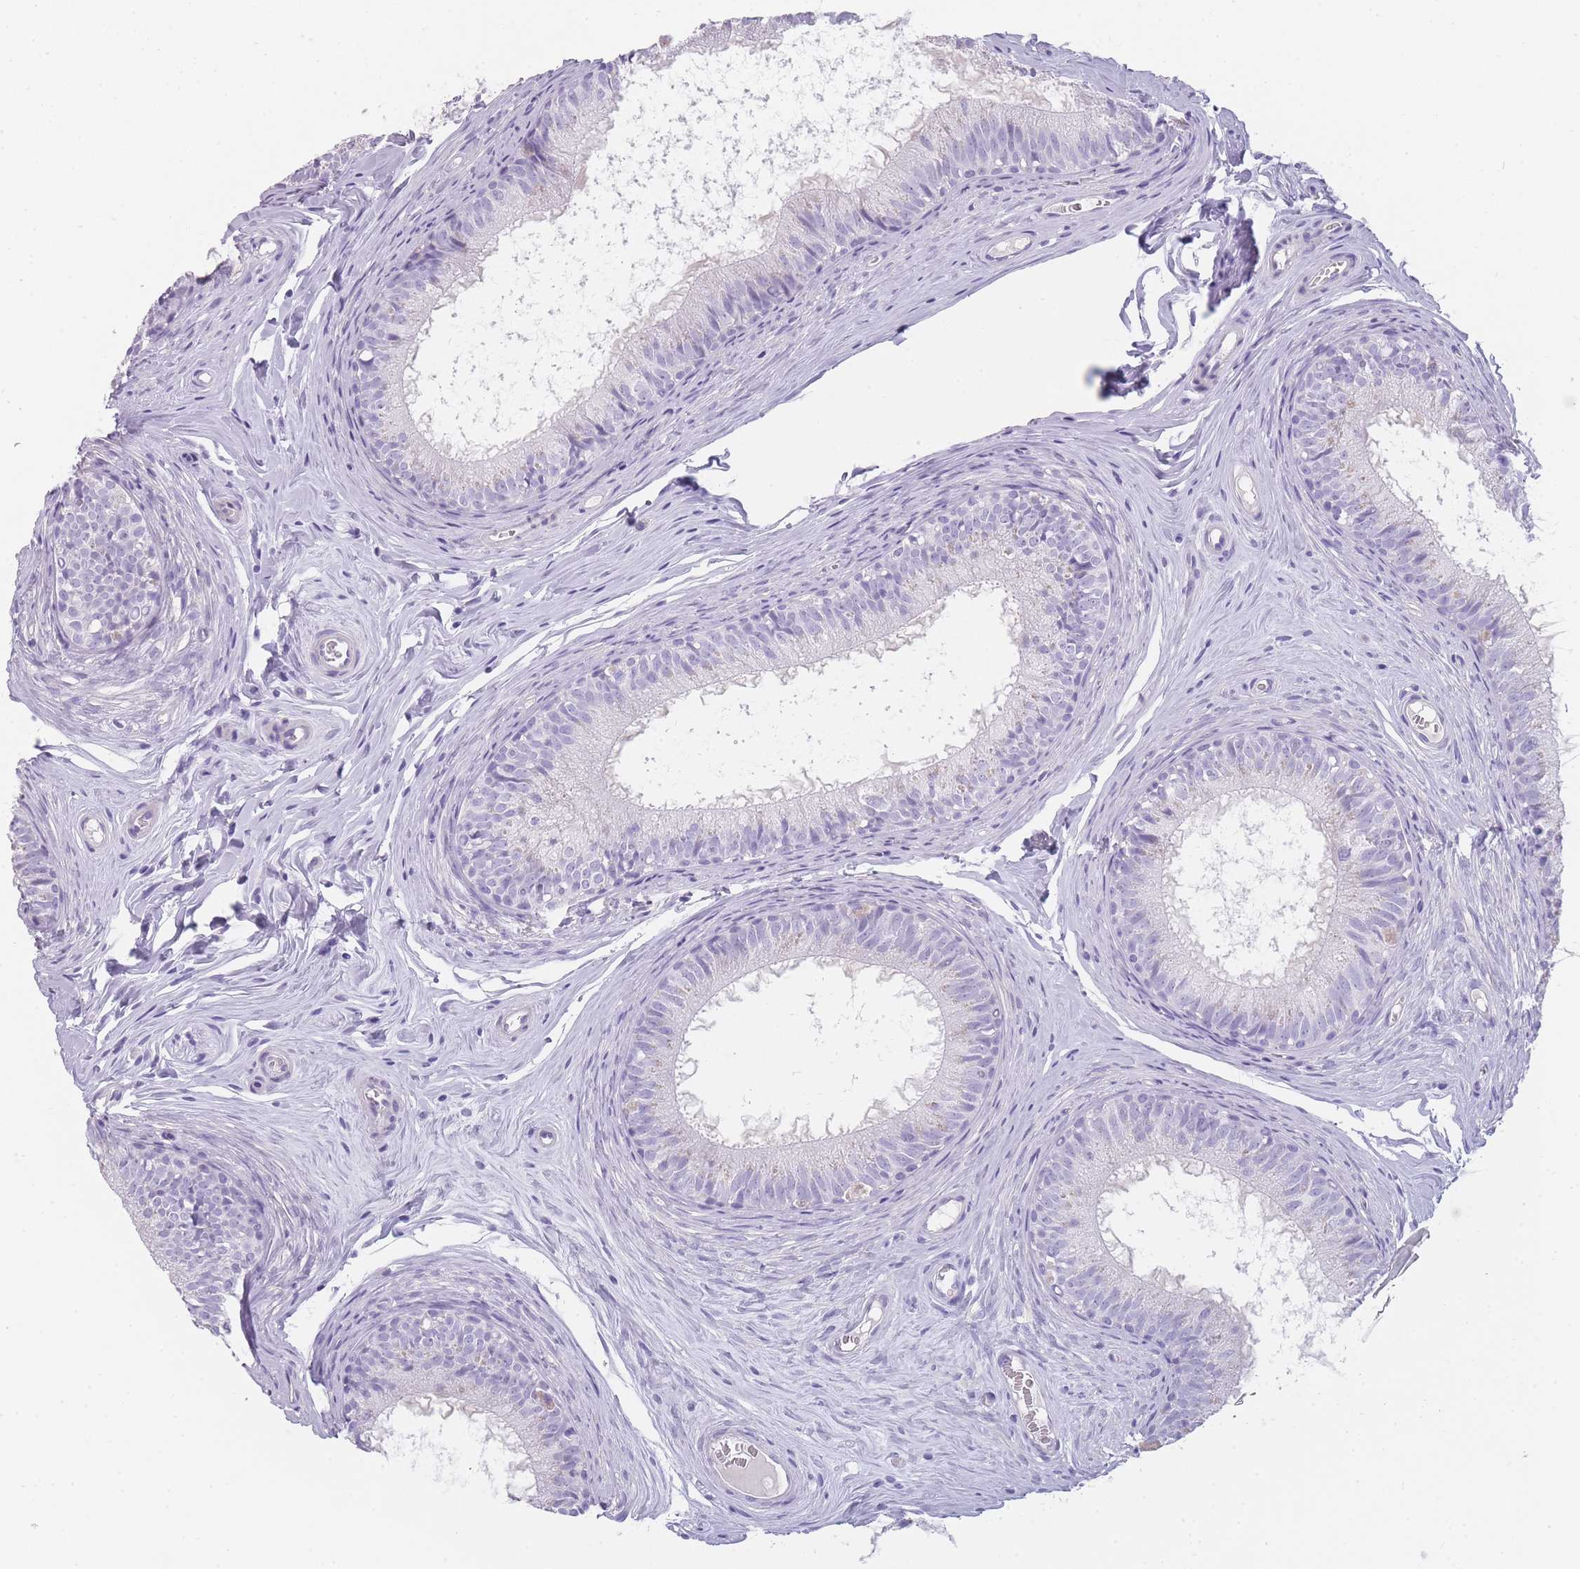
{"staining": {"intensity": "negative", "quantity": "none", "location": "none"}, "tissue": "epididymis", "cell_type": "Glandular cells", "image_type": "normal", "snomed": [{"axis": "morphology", "description": "Normal tissue, NOS"}, {"axis": "topography", "description": "Epididymis"}], "caption": "DAB immunohistochemical staining of normal epididymis exhibits no significant positivity in glandular cells.", "gene": "TCP11X1", "patient": {"sex": "male", "age": 25}}